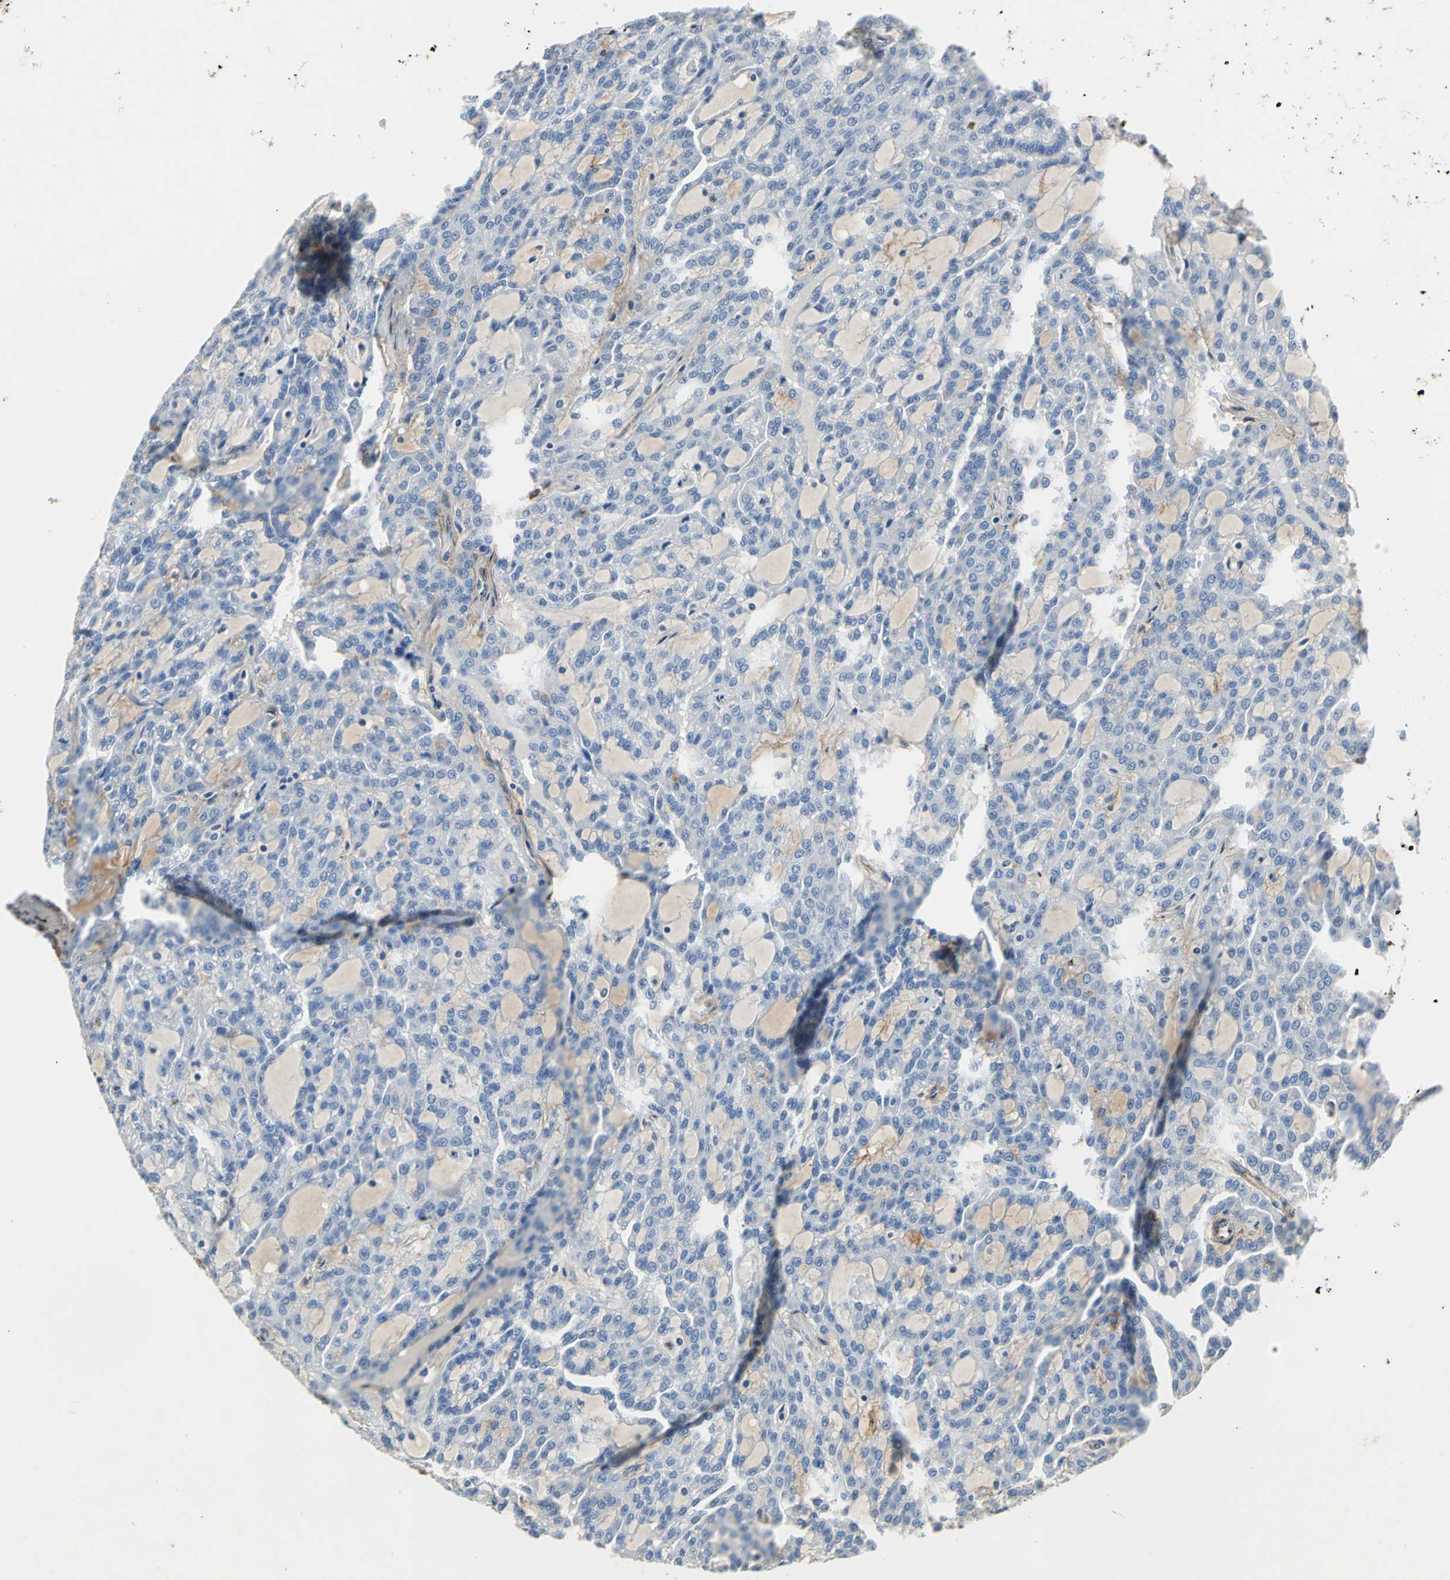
{"staining": {"intensity": "negative", "quantity": "none", "location": "none"}, "tissue": "renal cancer", "cell_type": "Tumor cells", "image_type": "cancer", "snomed": [{"axis": "morphology", "description": "Adenocarcinoma, NOS"}, {"axis": "topography", "description": "Kidney"}], "caption": "Immunohistochemistry (IHC) of adenocarcinoma (renal) displays no staining in tumor cells. (Brightfield microscopy of DAB immunohistochemistry (IHC) at high magnification).", "gene": "EFNB3", "patient": {"sex": "male", "age": 63}}